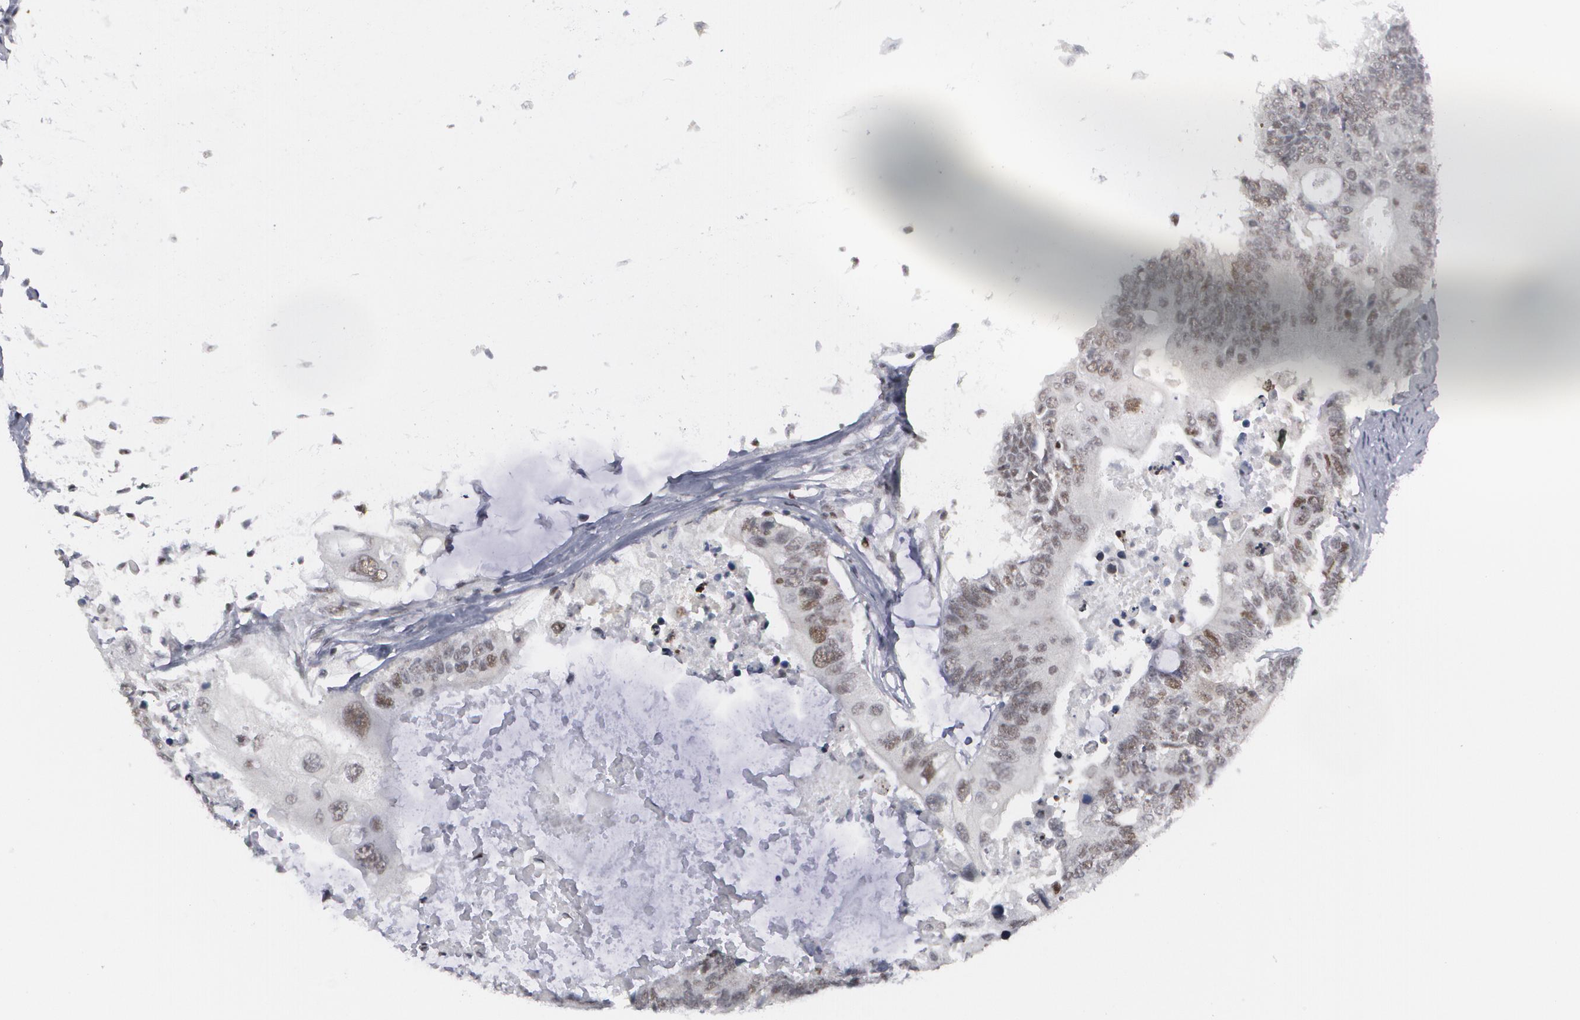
{"staining": {"intensity": "weak", "quantity": "25%-75%", "location": "nuclear"}, "tissue": "colorectal cancer", "cell_type": "Tumor cells", "image_type": "cancer", "snomed": [{"axis": "morphology", "description": "Adenocarcinoma, NOS"}, {"axis": "topography", "description": "Colon"}], "caption": "A low amount of weak nuclear expression is identified in about 25%-75% of tumor cells in colorectal adenocarcinoma tissue.", "gene": "MCL1", "patient": {"sex": "male", "age": 71}}